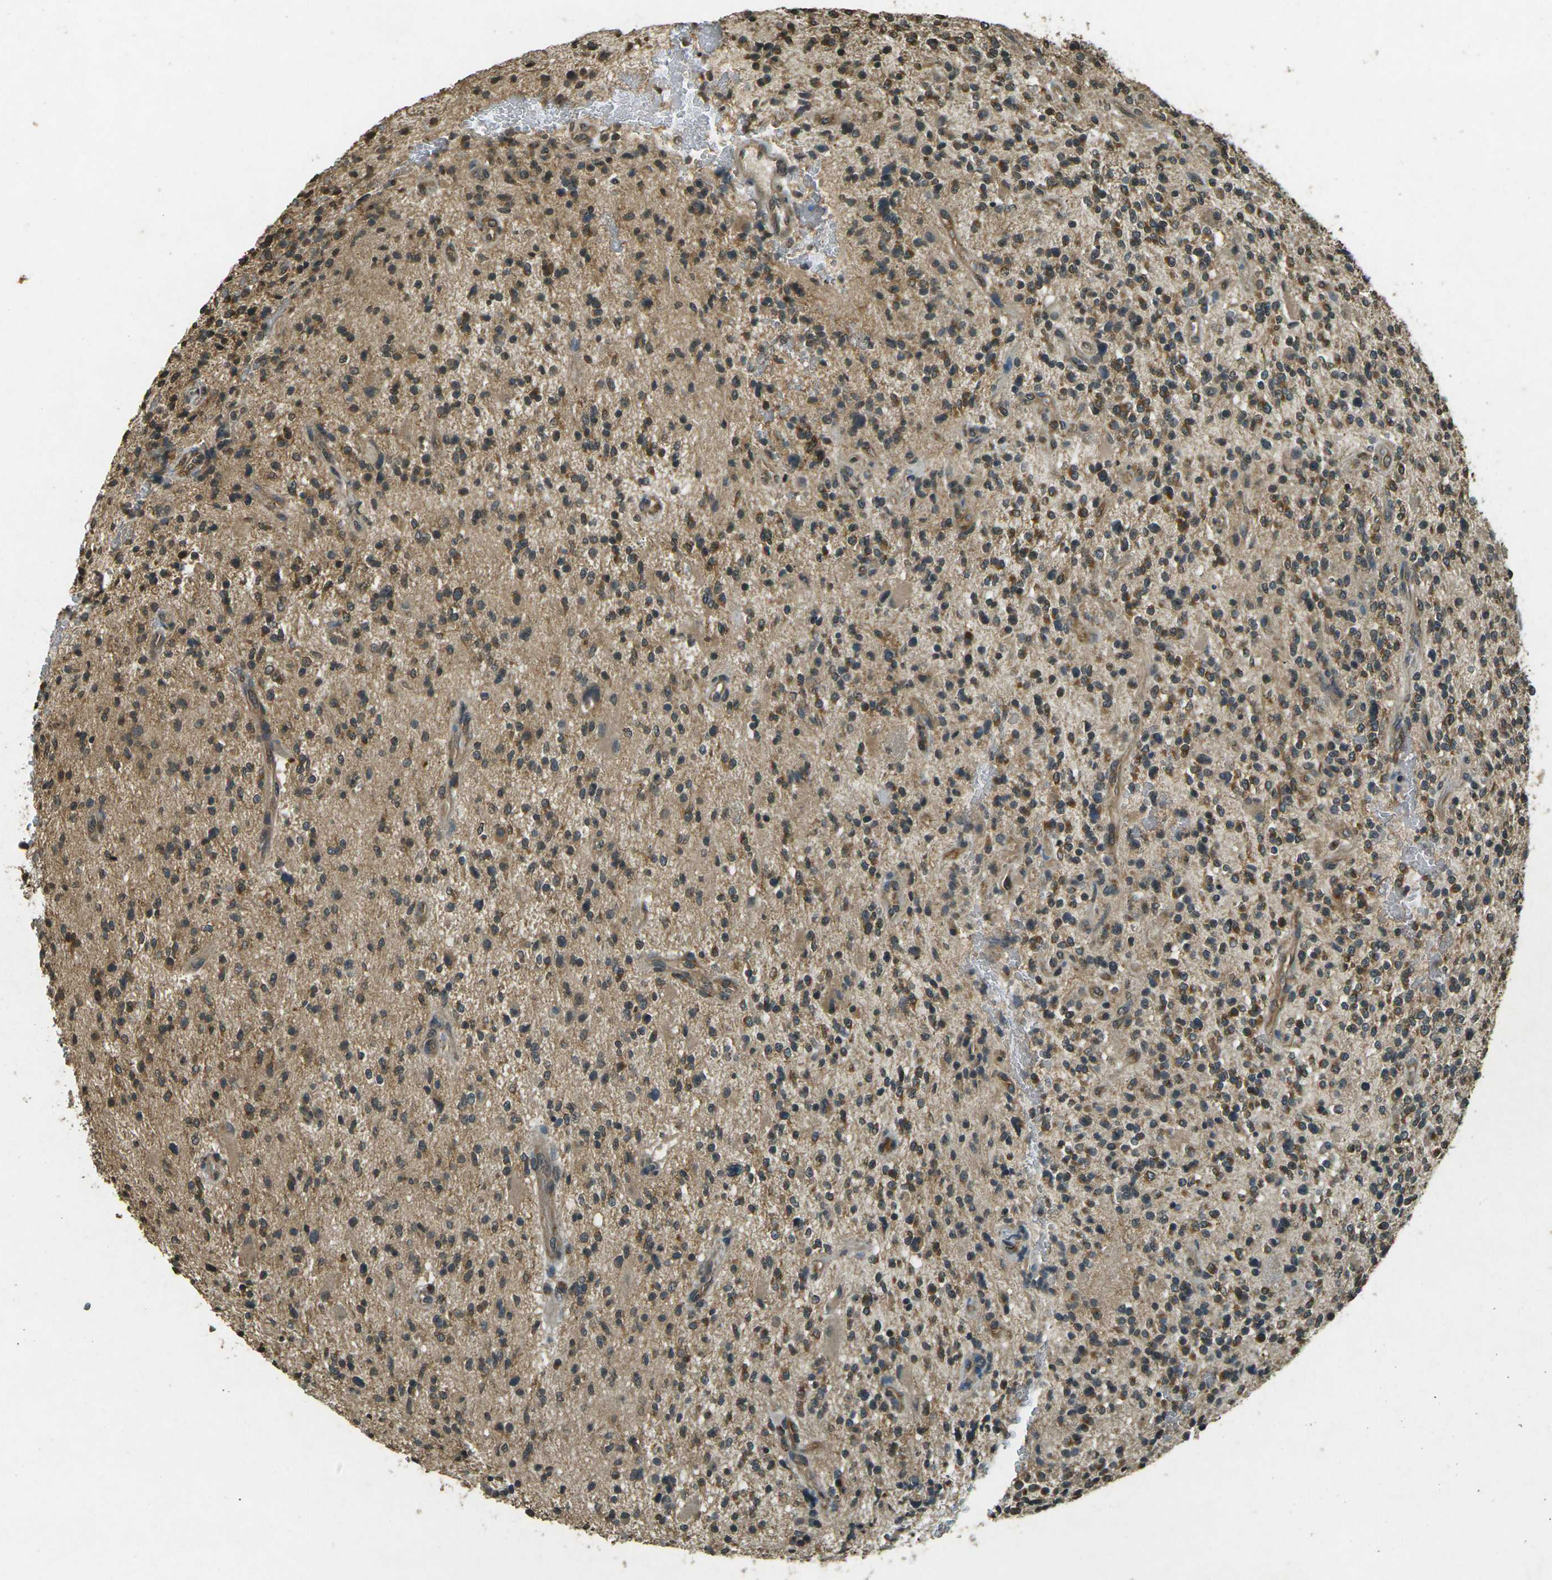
{"staining": {"intensity": "moderate", "quantity": ">75%", "location": "cytoplasmic/membranous"}, "tissue": "glioma", "cell_type": "Tumor cells", "image_type": "cancer", "snomed": [{"axis": "morphology", "description": "Glioma, malignant, High grade"}, {"axis": "topography", "description": "Brain"}], "caption": "Protein expression analysis of human malignant glioma (high-grade) reveals moderate cytoplasmic/membranous staining in about >75% of tumor cells.", "gene": "PDE2A", "patient": {"sex": "male", "age": 48}}